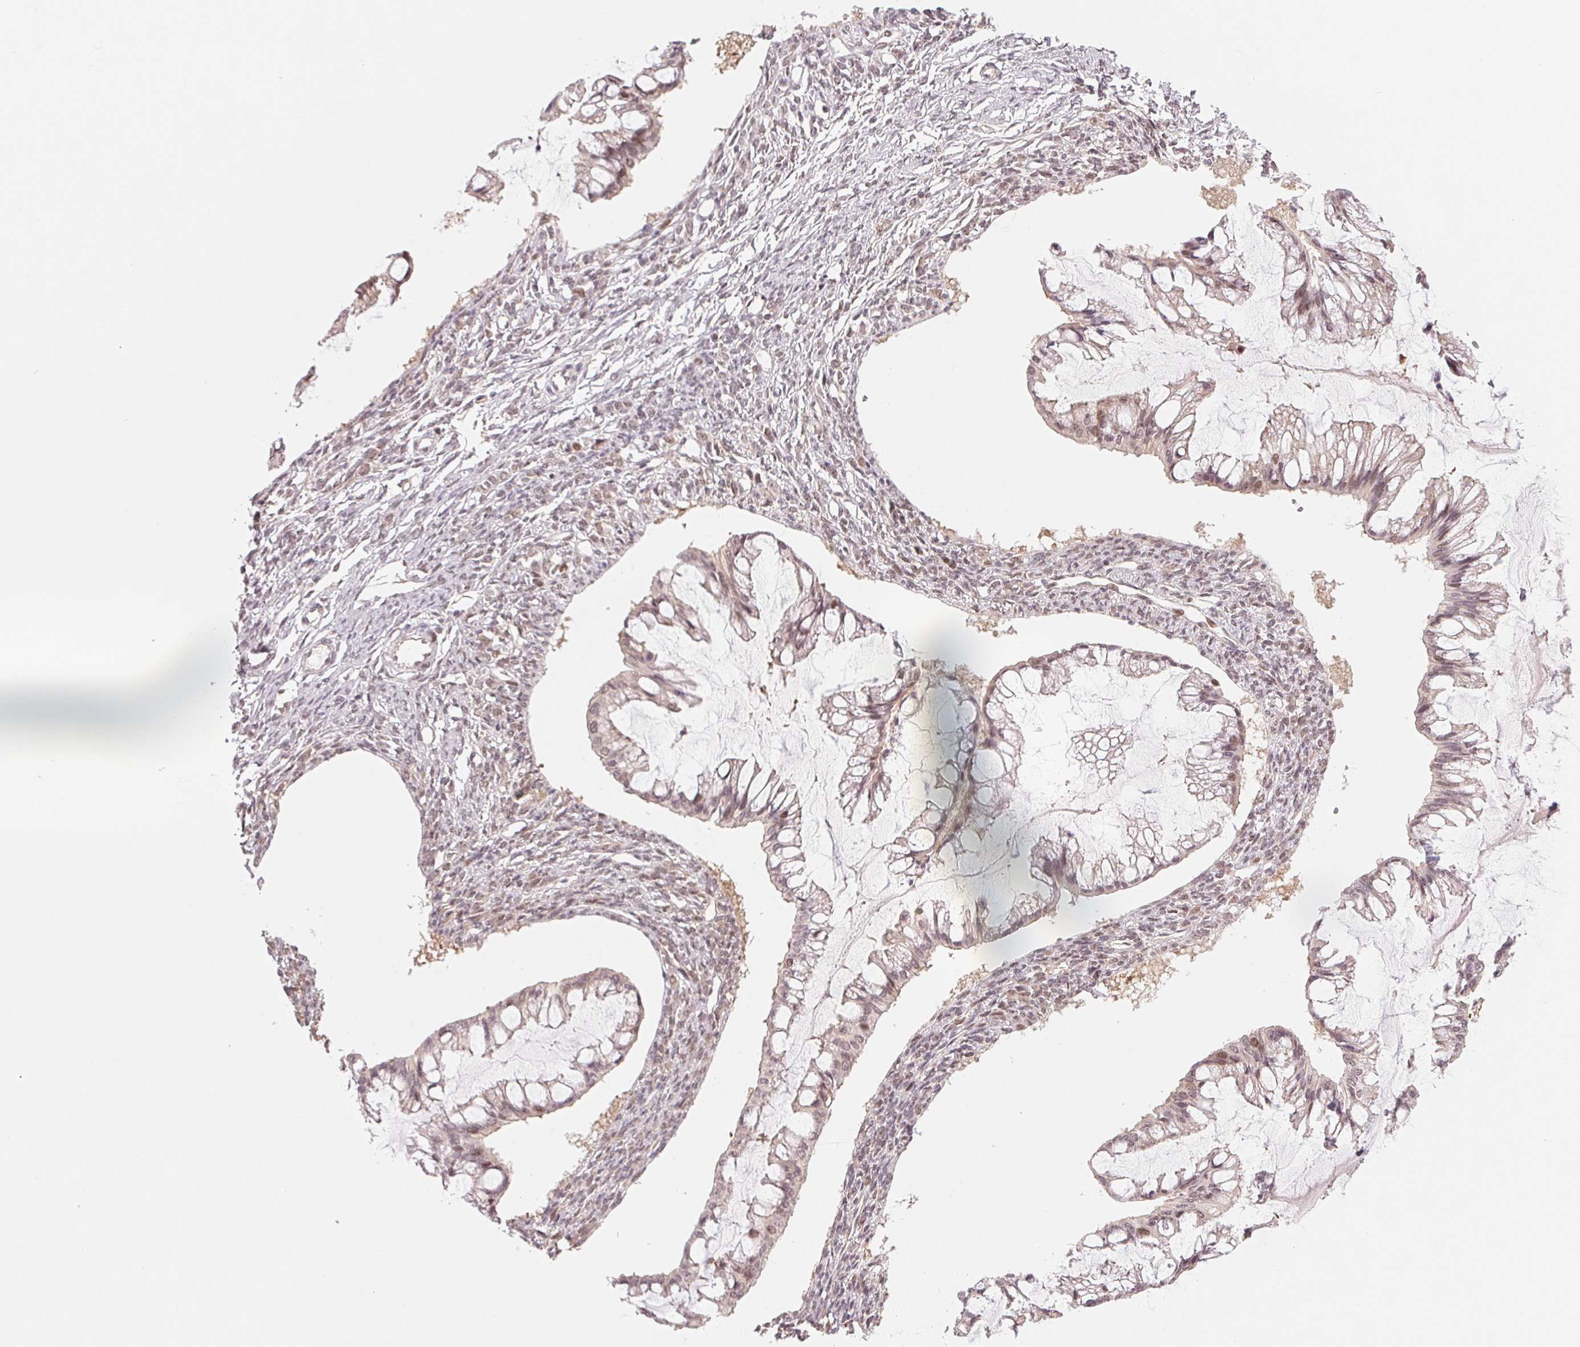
{"staining": {"intensity": "weak", "quantity": "25%-75%", "location": "cytoplasmic/membranous,nuclear"}, "tissue": "ovarian cancer", "cell_type": "Tumor cells", "image_type": "cancer", "snomed": [{"axis": "morphology", "description": "Cystadenocarcinoma, mucinous, NOS"}, {"axis": "topography", "description": "Ovary"}], "caption": "Protein staining of ovarian mucinous cystadenocarcinoma tissue demonstrates weak cytoplasmic/membranous and nuclear staining in approximately 25%-75% of tumor cells. Using DAB (3,3'-diaminobenzidine) (brown) and hematoxylin (blue) stains, captured at high magnification using brightfield microscopy.", "gene": "DNAJB6", "patient": {"sex": "female", "age": 73}}